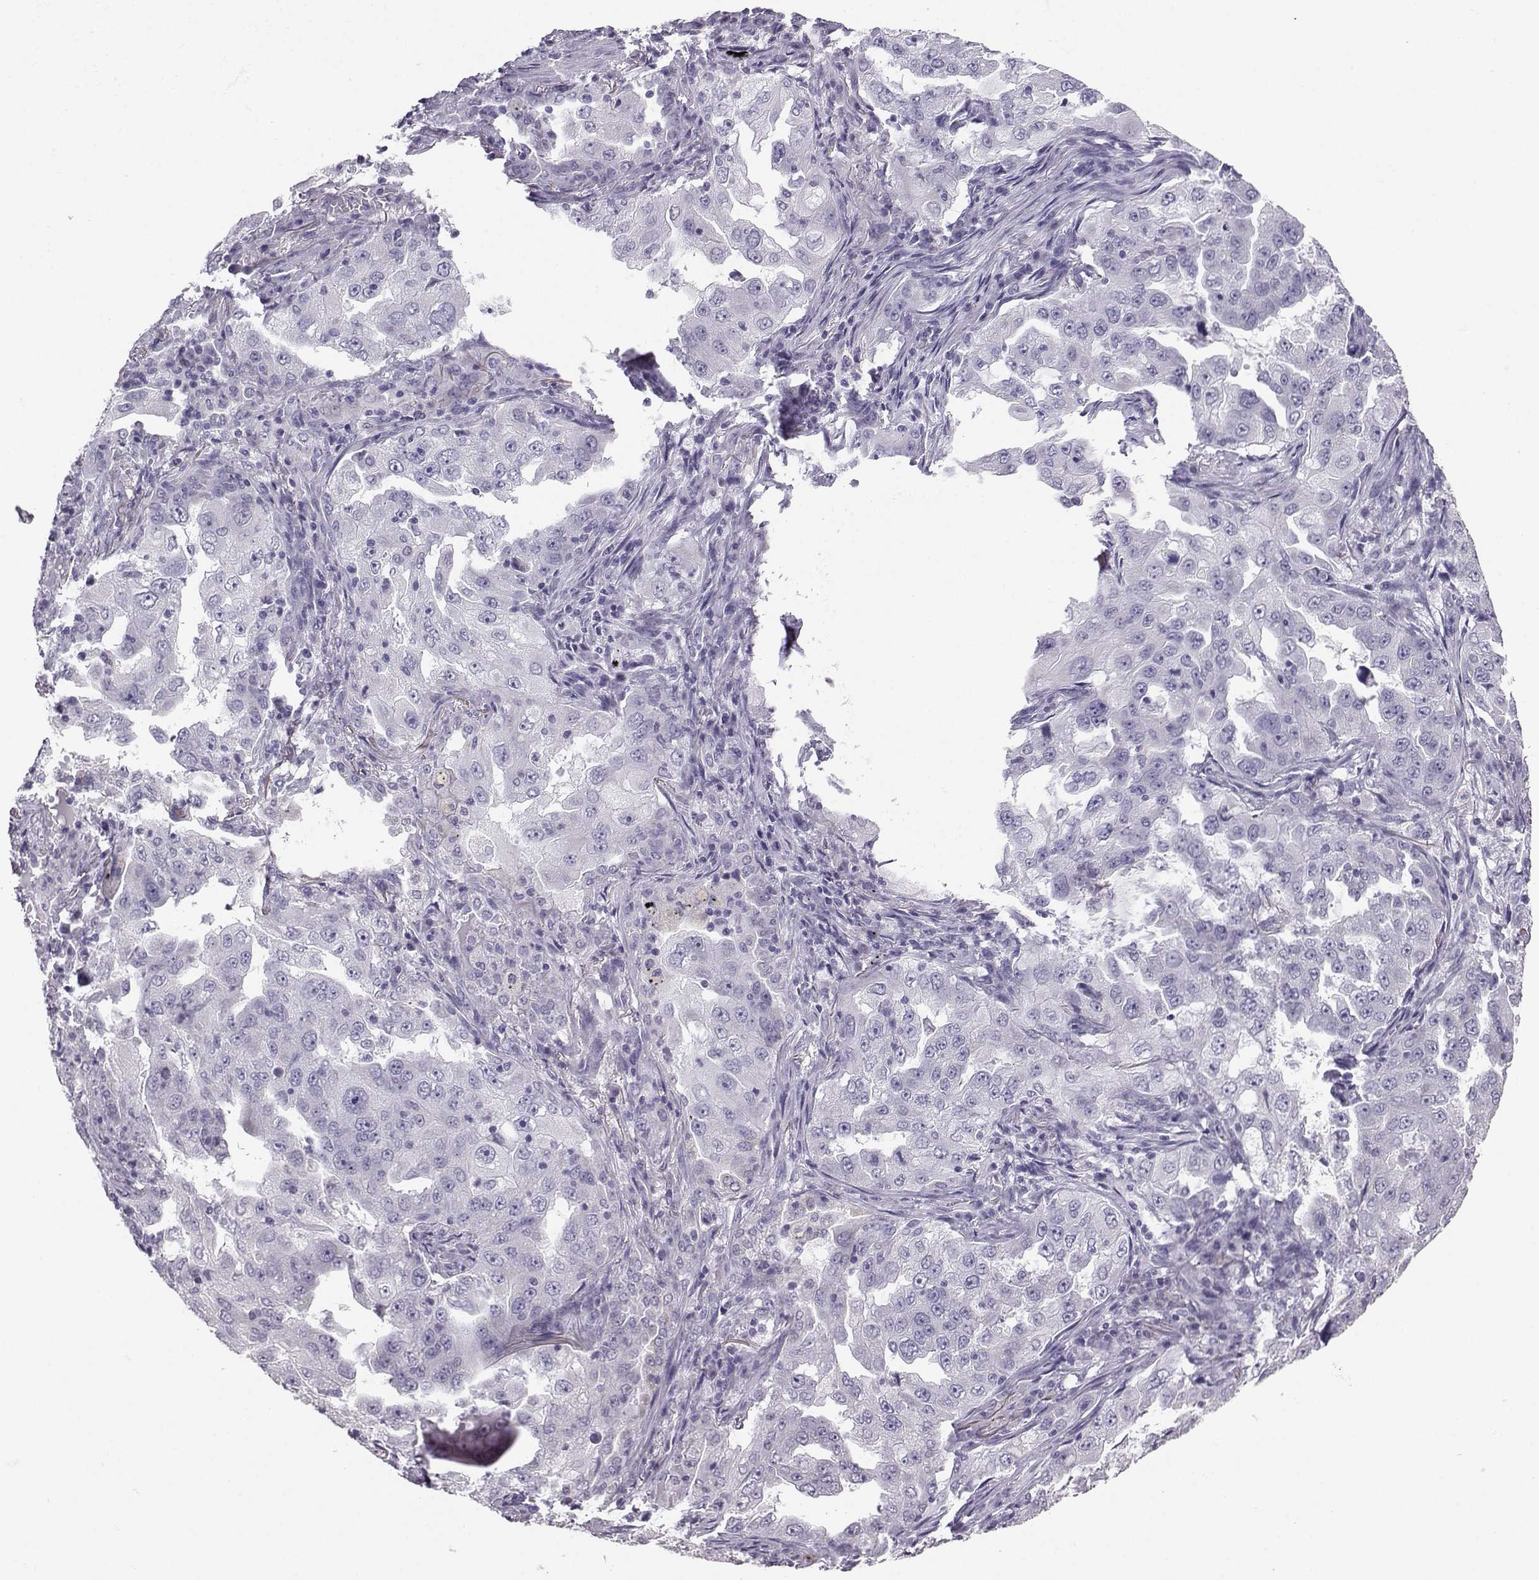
{"staining": {"intensity": "negative", "quantity": "none", "location": "none"}, "tissue": "lung cancer", "cell_type": "Tumor cells", "image_type": "cancer", "snomed": [{"axis": "morphology", "description": "Adenocarcinoma, NOS"}, {"axis": "topography", "description": "Lung"}], "caption": "Lung cancer (adenocarcinoma) was stained to show a protein in brown. There is no significant positivity in tumor cells. (Brightfield microscopy of DAB immunohistochemistry at high magnification).", "gene": "AVP", "patient": {"sex": "female", "age": 61}}